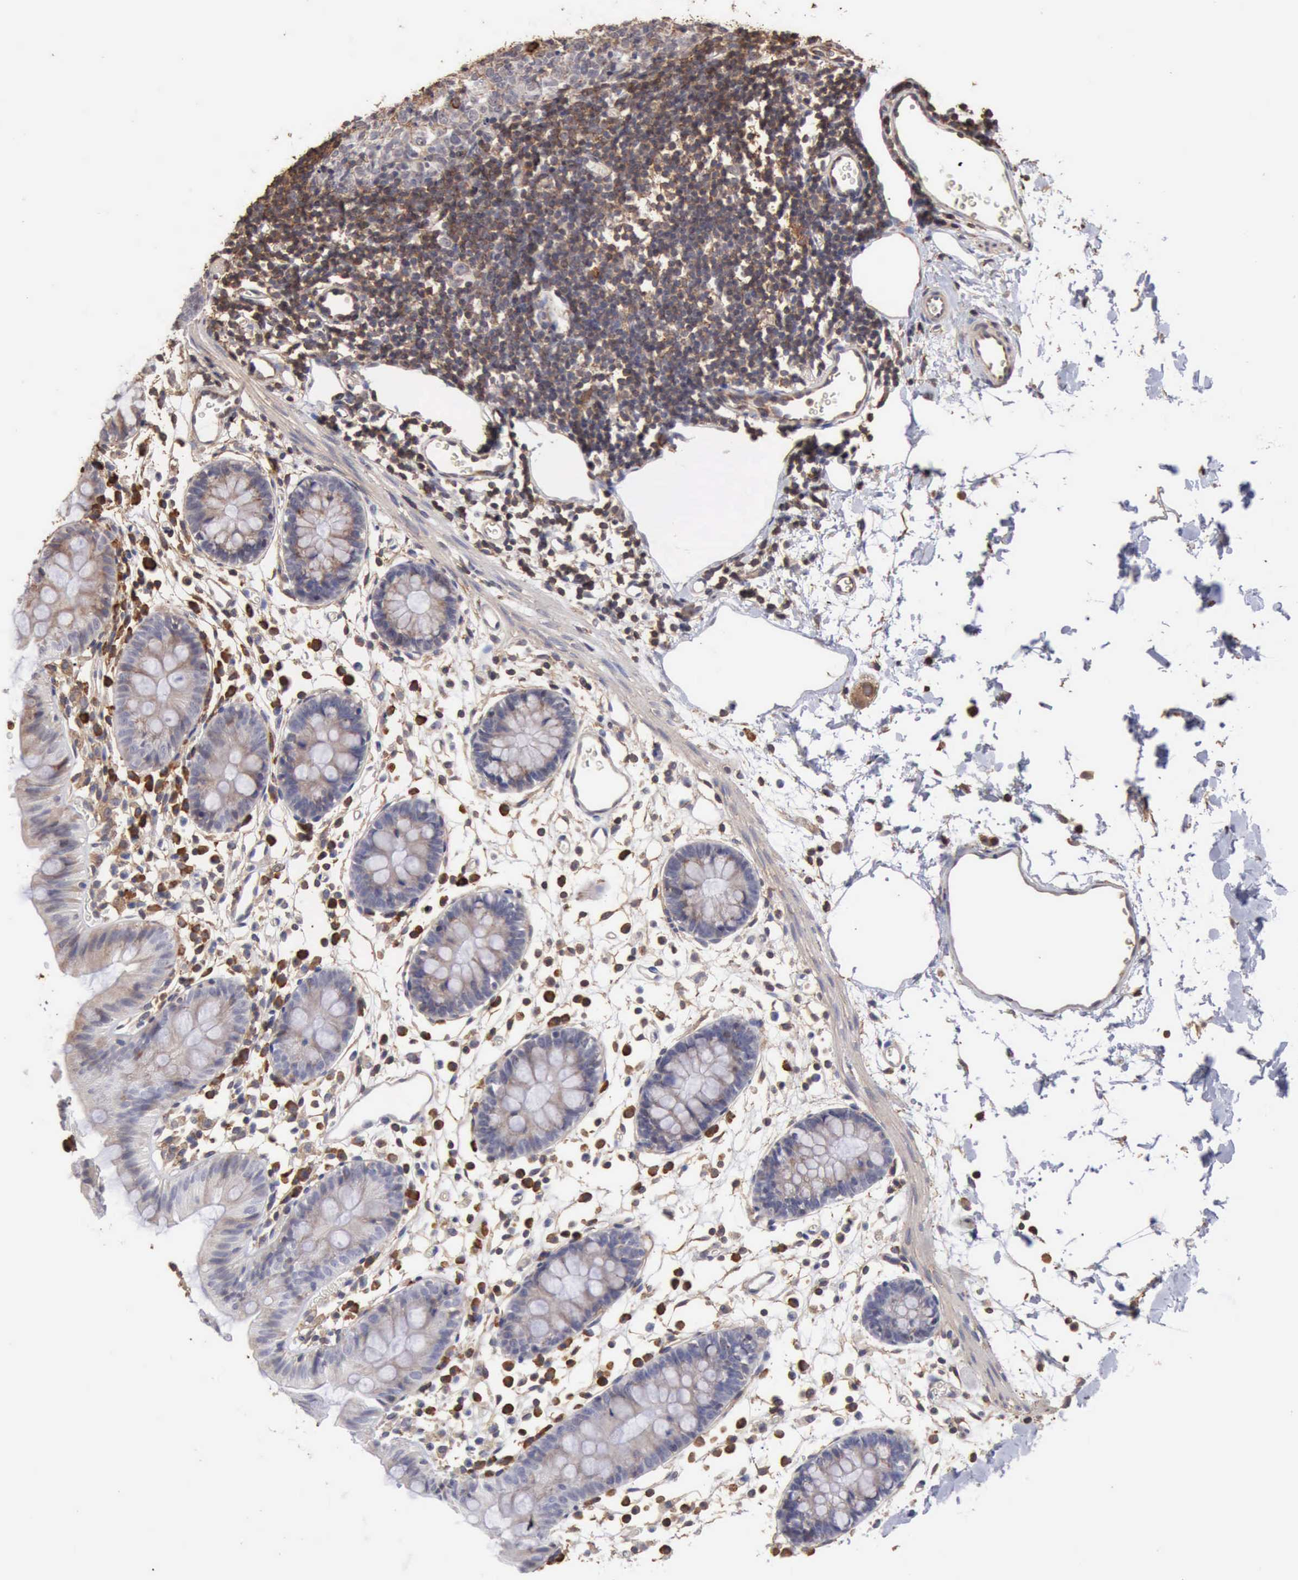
{"staining": {"intensity": "negative", "quantity": "none", "location": "none"}, "tissue": "colon", "cell_type": "Endothelial cells", "image_type": "normal", "snomed": [{"axis": "morphology", "description": "Normal tissue, NOS"}, {"axis": "topography", "description": "Colon"}], "caption": "DAB immunohistochemical staining of normal human colon reveals no significant staining in endothelial cells. (DAB immunohistochemistry (IHC) with hematoxylin counter stain).", "gene": "GPR101", "patient": {"sex": "male", "age": 14}}